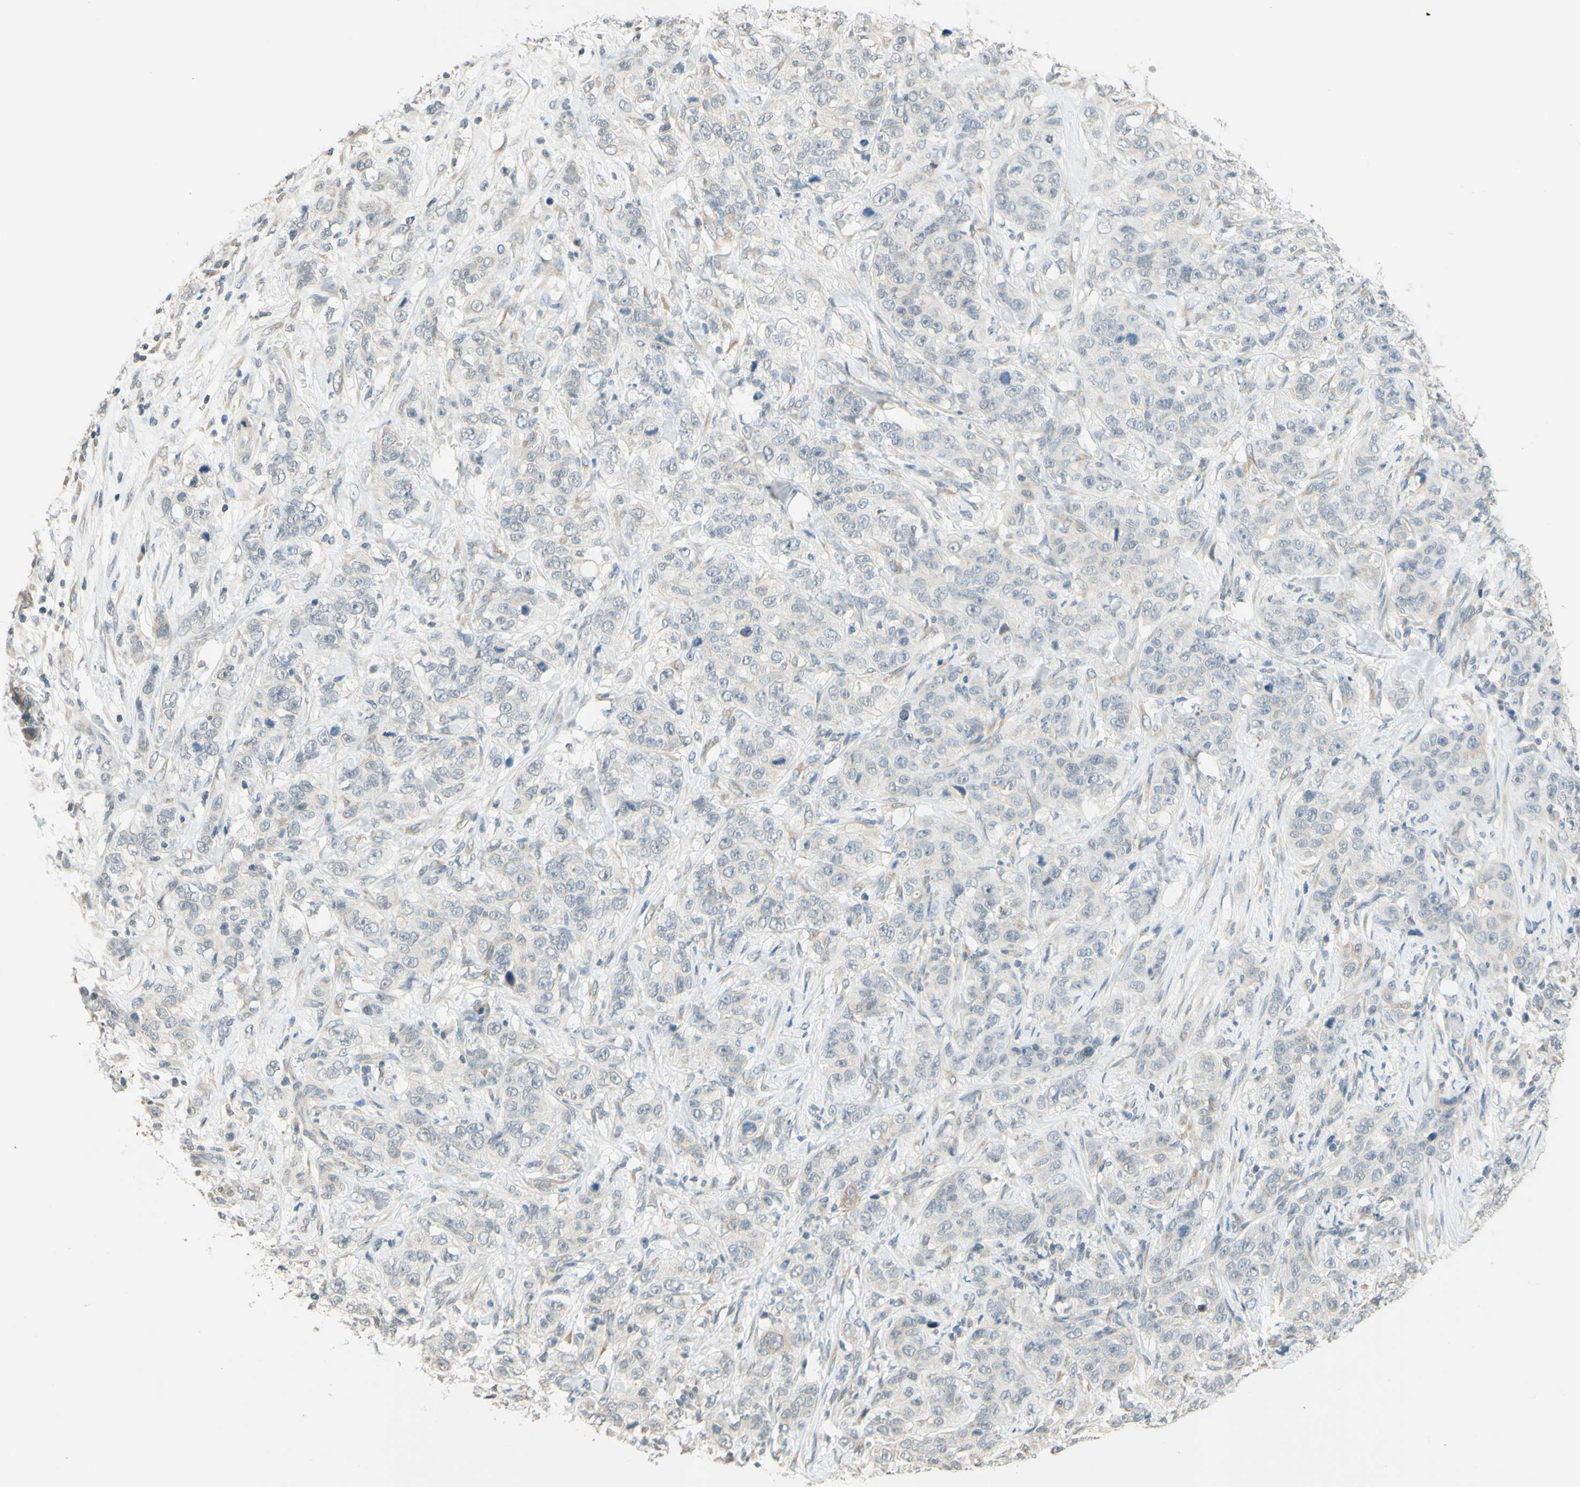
{"staining": {"intensity": "weak", "quantity": "<25%", "location": "cytoplasmic/membranous"}, "tissue": "stomach cancer", "cell_type": "Tumor cells", "image_type": "cancer", "snomed": [{"axis": "morphology", "description": "Adenocarcinoma, NOS"}, {"axis": "topography", "description": "Stomach"}], "caption": "A high-resolution photomicrograph shows immunohistochemistry (IHC) staining of adenocarcinoma (stomach), which exhibits no significant positivity in tumor cells.", "gene": "MAG", "patient": {"sex": "male", "age": 48}}